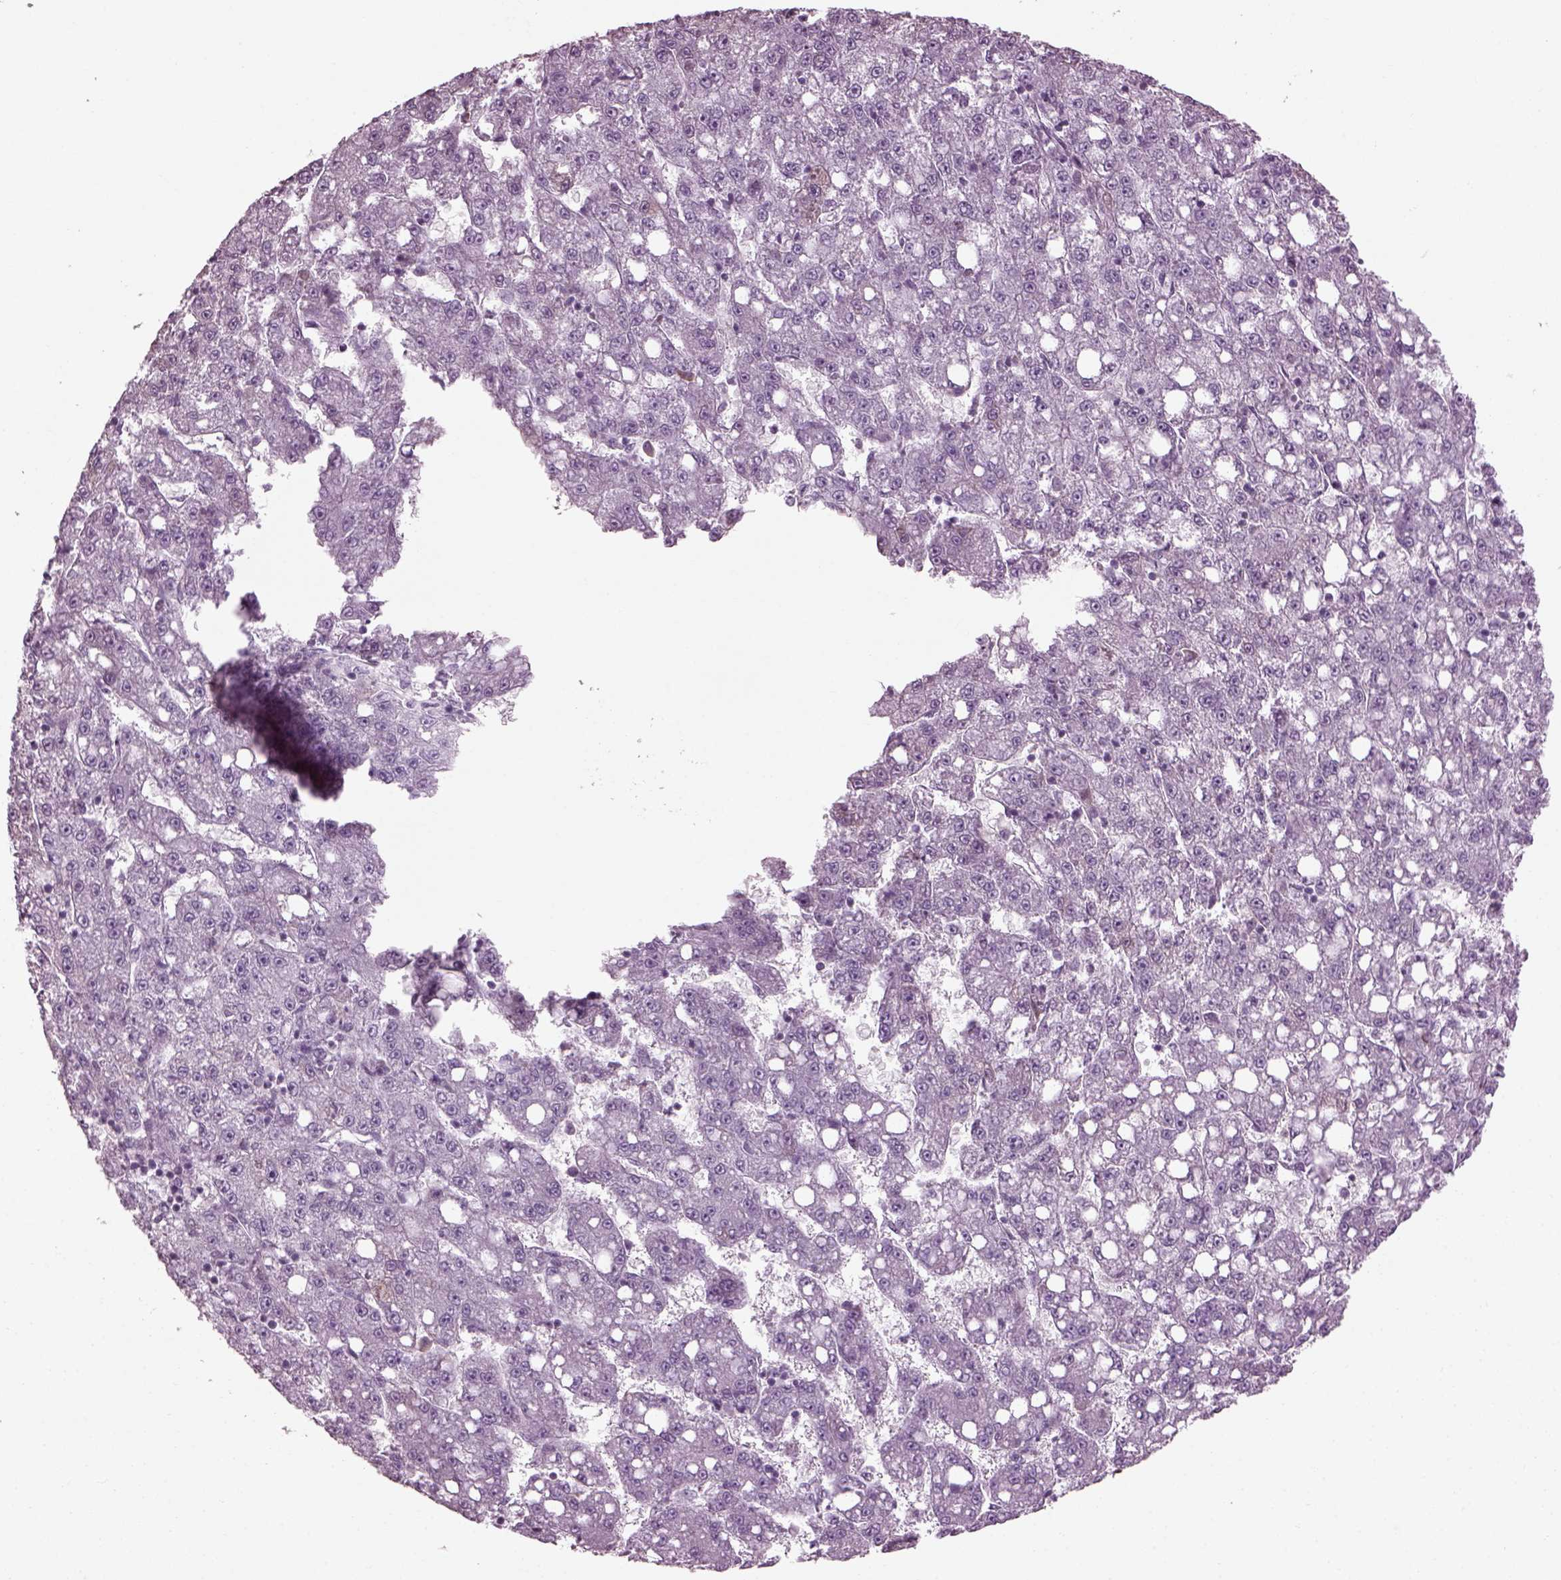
{"staining": {"intensity": "negative", "quantity": "none", "location": "none"}, "tissue": "liver cancer", "cell_type": "Tumor cells", "image_type": "cancer", "snomed": [{"axis": "morphology", "description": "Carcinoma, Hepatocellular, NOS"}, {"axis": "topography", "description": "Liver"}], "caption": "An image of liver cancer stained for a protein displays no brown staining in tumor cells.", "gene": "CABP5", "patient": {"sex": "female", "age": 65}}